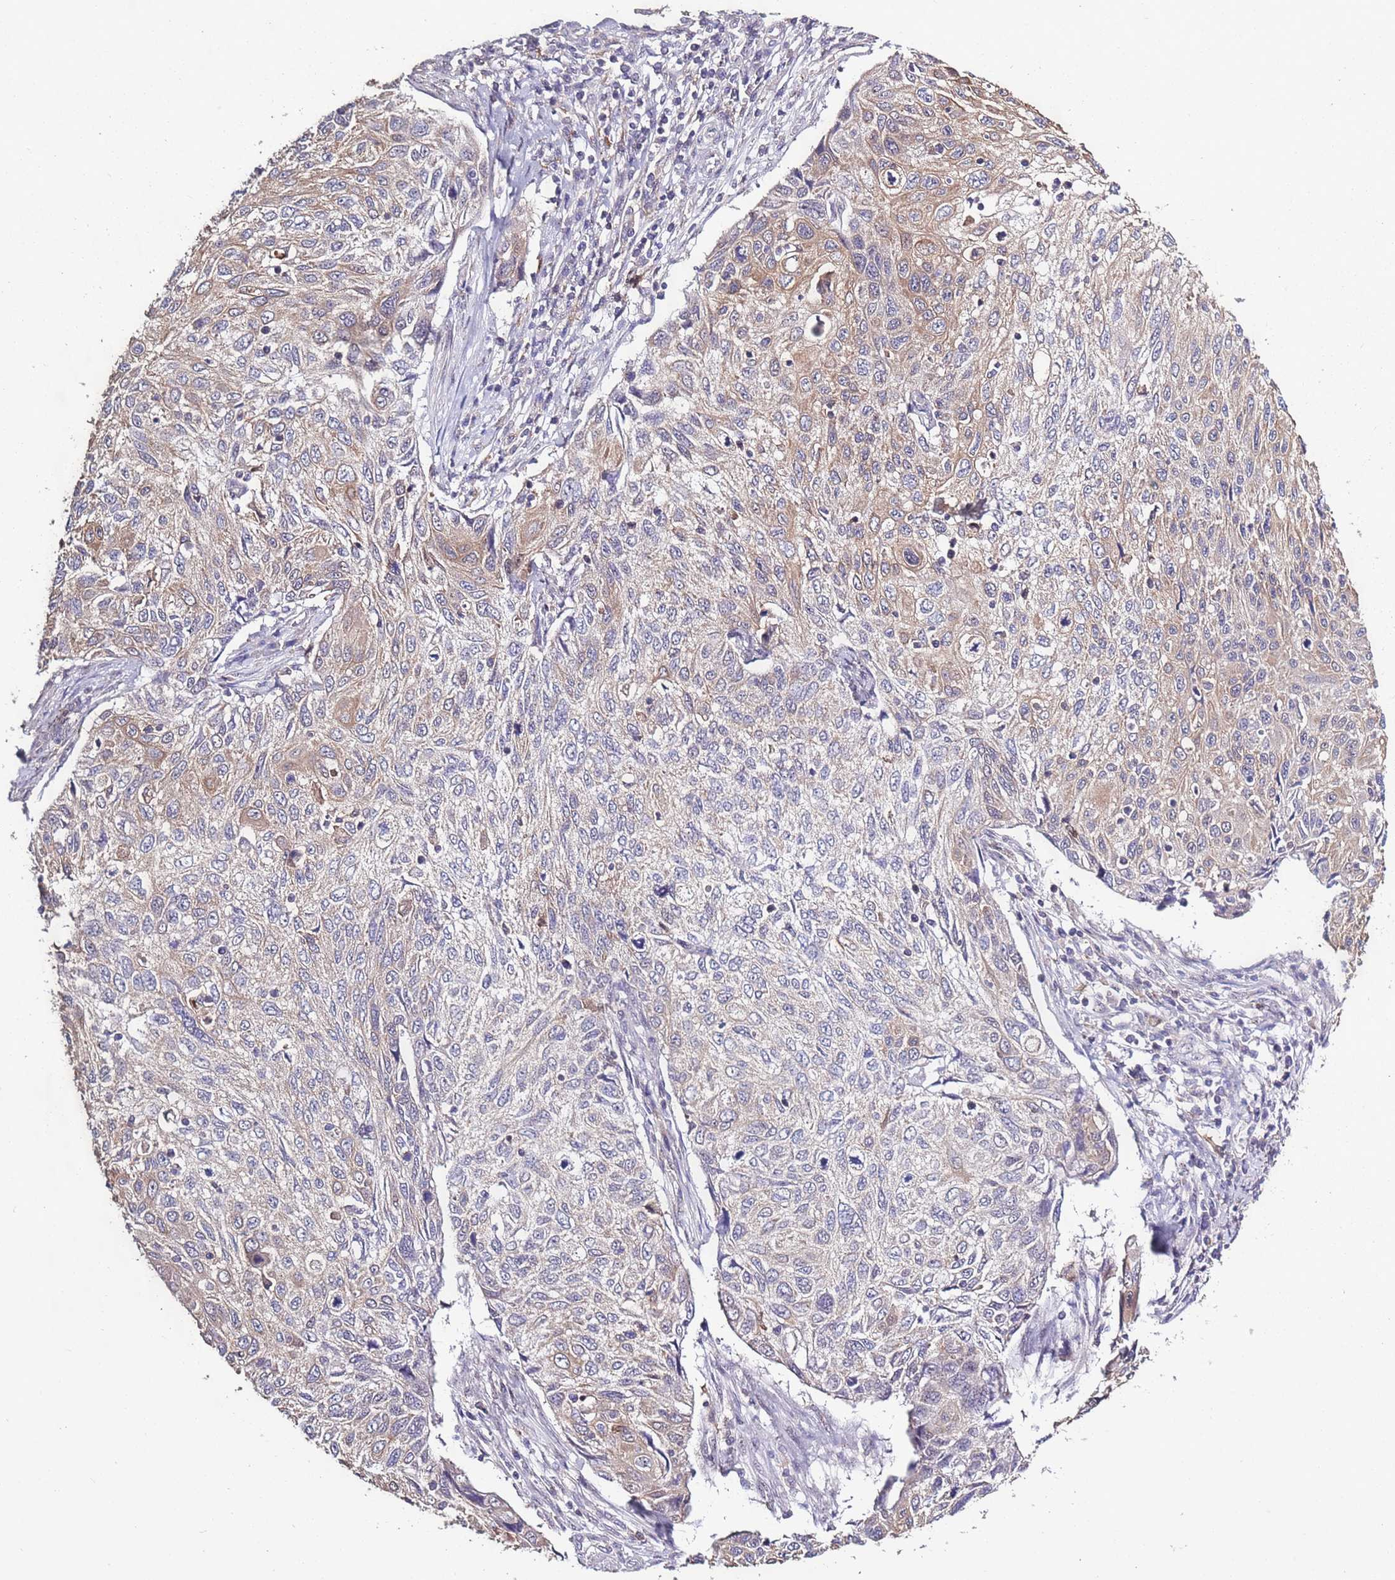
{"staining": {"intensity": "weak", "quantity": "25%-75%", "location": "cytoplasmic/membranous"}, "tissue": "cervical cancer", "cell_type": "Tumor cells", "image_type": "cancer", "snomed": [{"axis": "morphology", "description": "Squamous cell carcinoma, NOS"}, {"axis": "topography", "description": "Cervix"}], "caption": "This is an image of immunohistochemistry (IHC) staining of cervical squamous cell carcinoma, which shows weak staining in the cytoplasmic/membranous of tumor cells.", "gene": "CAPN9", "patient": {"sex": "female", "age": 70}}